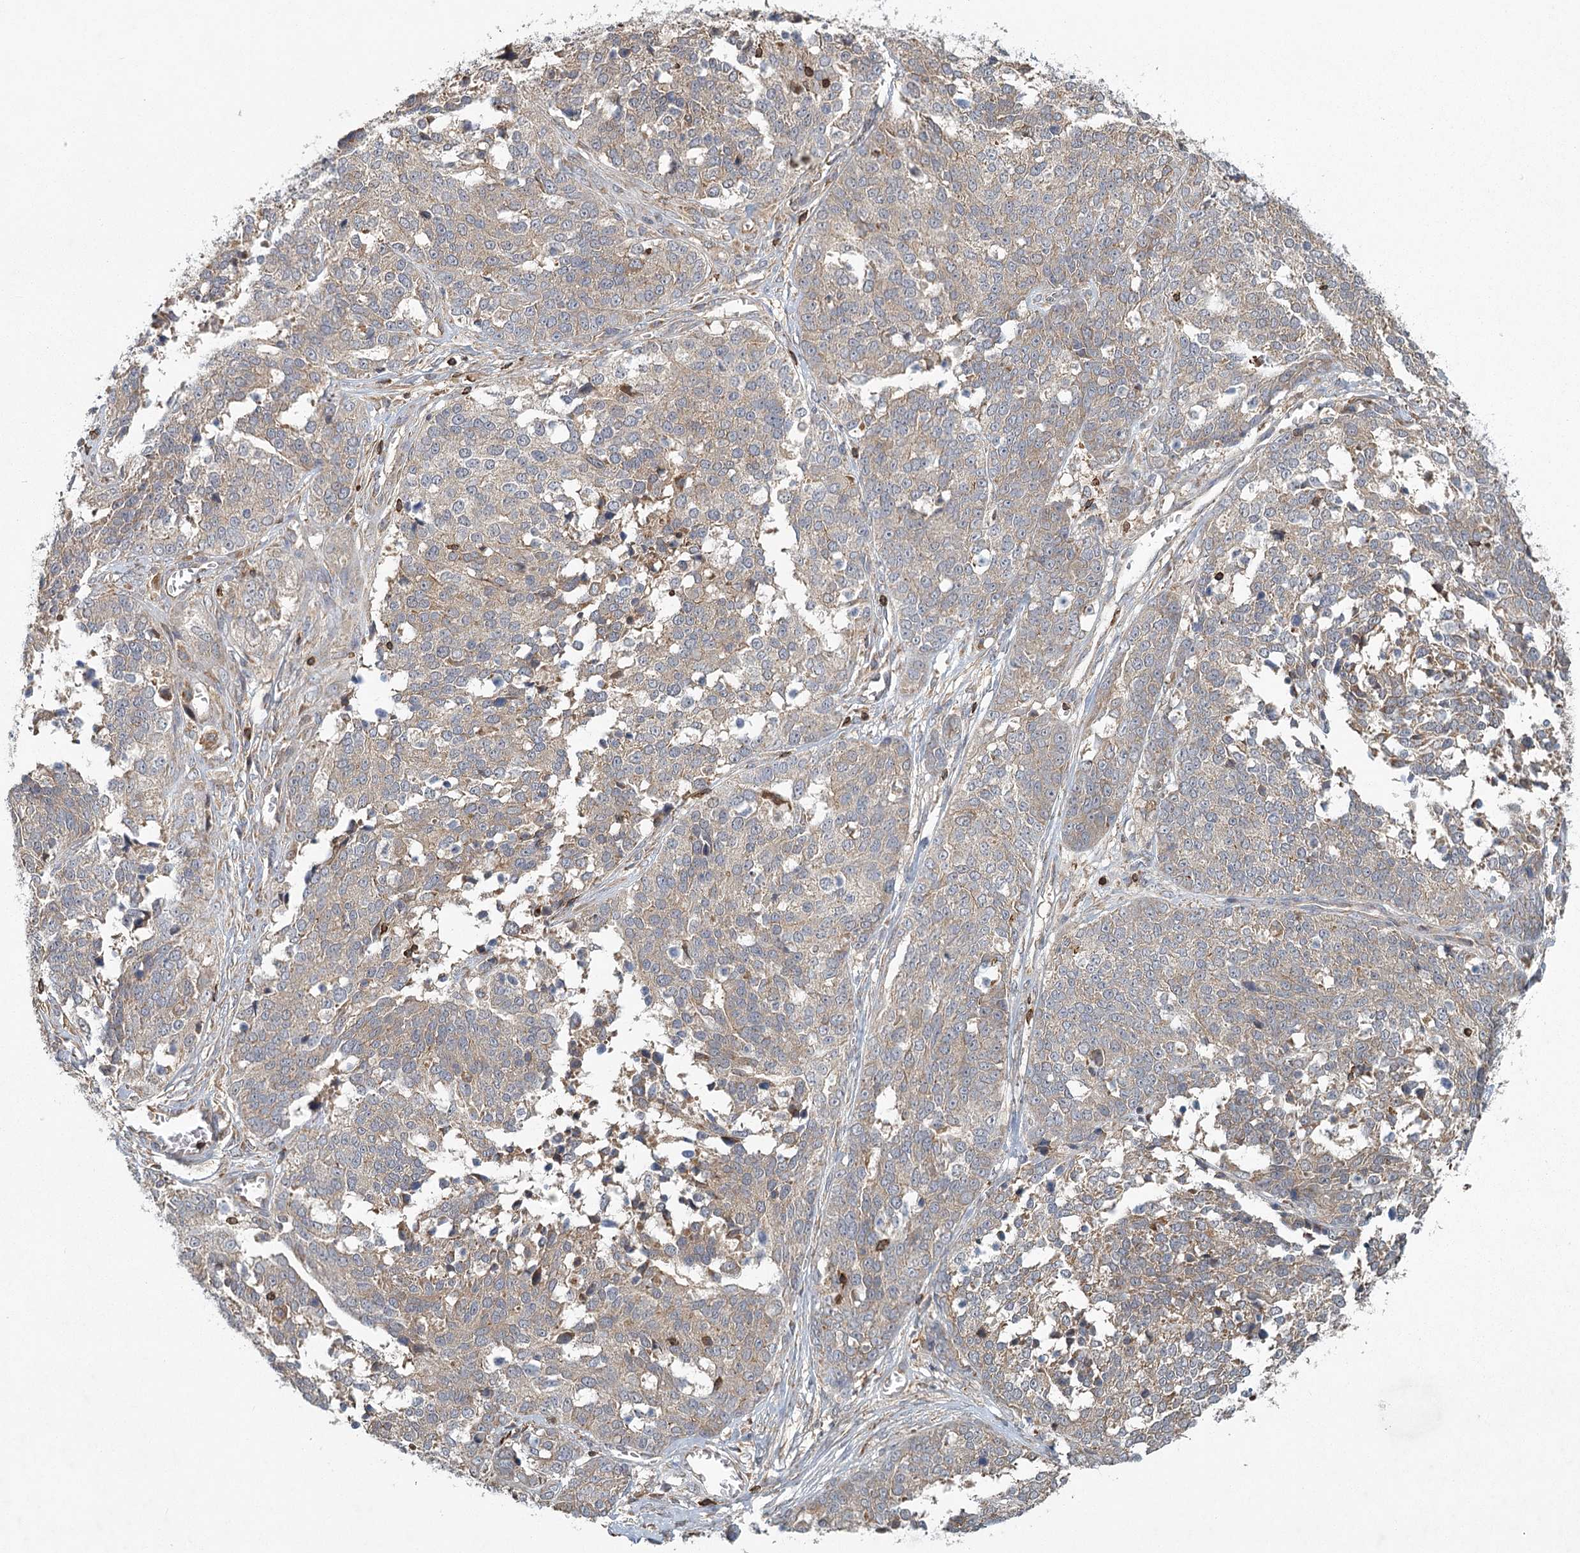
{"staining": {"intensity": "weak", "quantity": "25%-75%", "location": "cytoplasmic/membranous"}, "tissue": "ovarian cancer", "cell_type": "Tumor cells", "image_type": "cancer", "snomed": [{"axis": "morphology", "description": "Cystadenocarcinoma, serous, NOS"}, {"axis": "topography", "description": "Ovary"}], "caption": "The histopathology image displays immunohistochemical staining of ovarian serous cystadenocarcinoma. There is weak cytoplasmic/membranous expression is present in about 25%-75% of tumor cells.", "gene": "PLEKHA7", "patient": {"sex": "female", "age": 44}}